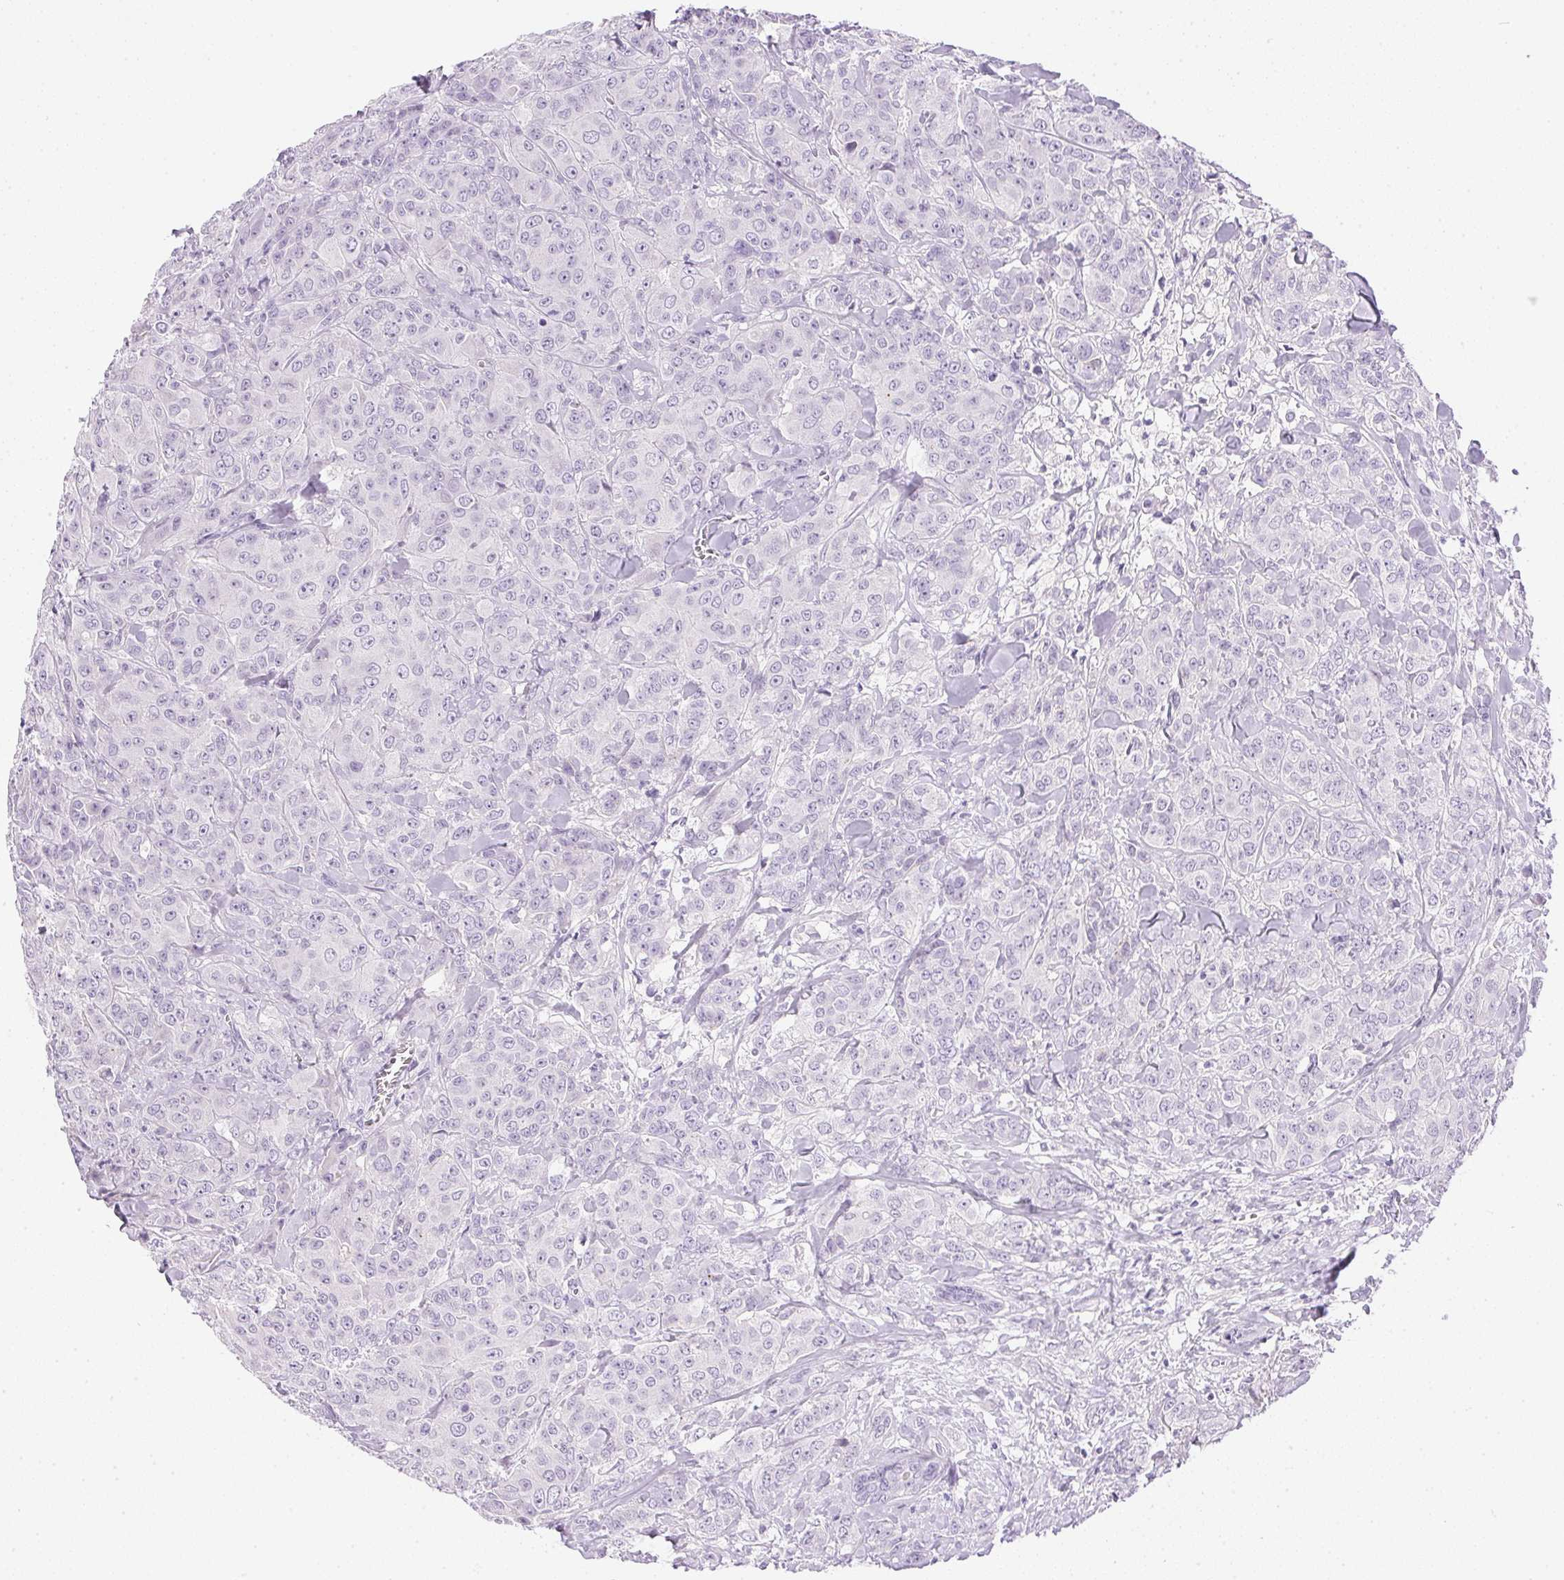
{"staining": {"intensity": "negative", "quantity": "none", "location": "none"}, "tissue": "breast cancer", "cell_type": "Tumor cells", "image_type": "cancer", "snomed": [{"axis": "morphology", "description": "Normal tissue, NOS"}, {"axis": "morphology", "description": "Duct carcinoma"}, {"axis": "topography", "description": "Breast"}], "caption": "Tumor cells show no significant protein expression in breast infiltrating ductal carcinoma.", "gene": "CTRL", "patient": {"sex": "female", "age": 43}}